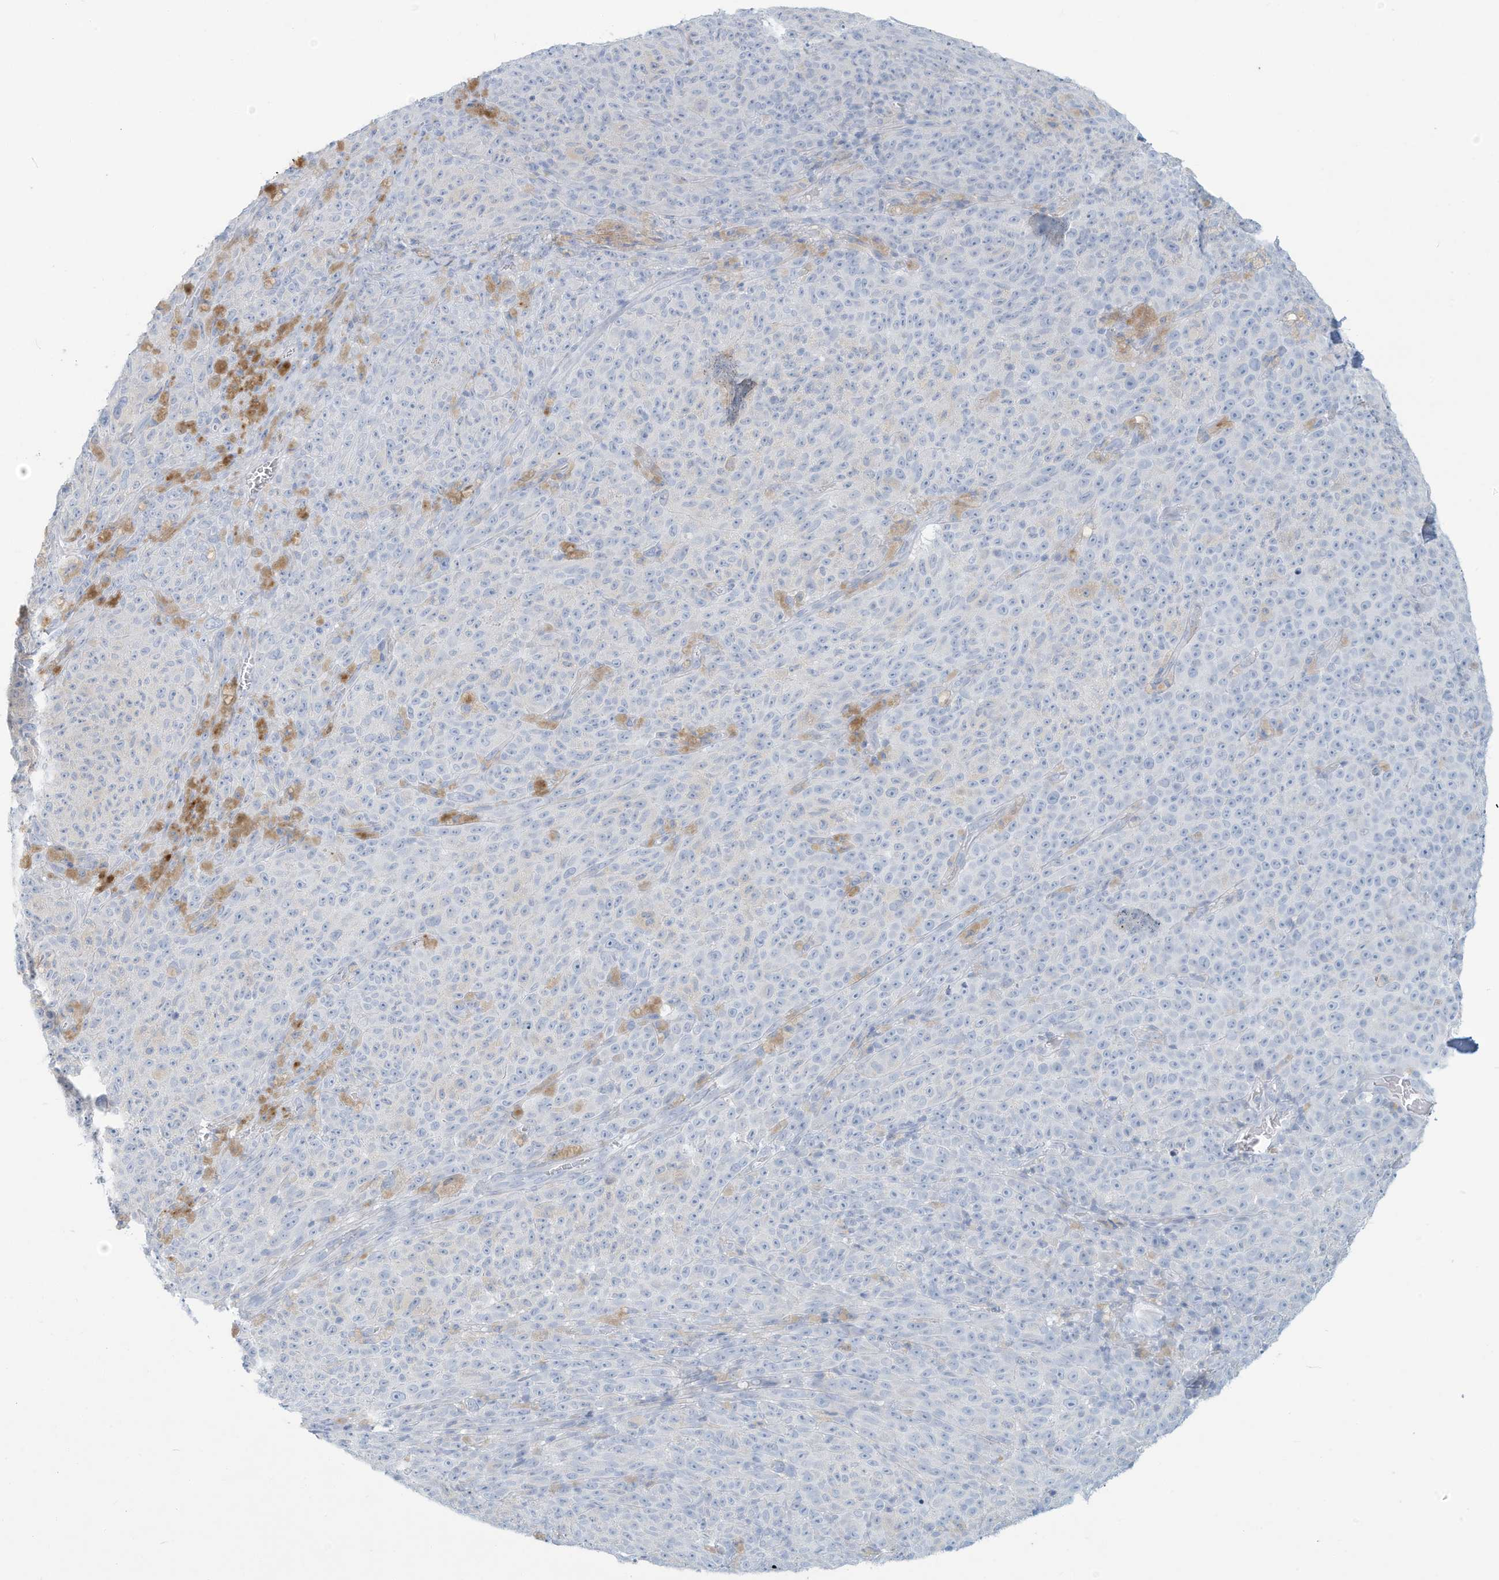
{"staining": {"intensity": "negative", "quantity": "none", "location": "none"}, "tissue": "melanoma", "cell_type": "Tumor cells", "image_type": "cancer", "snomed": [{"axis": "morphology", "description": "Malignant melanoma, NOS"}, {"axis": "topography", "description": "Skin"}], "caption": "IHC micrograph of neoplastic tissue: melanoma stained with DAB (3,3'-diaminobenzidine) exhibits no significant protein expression in tumor cells.", "gene": "ERI2", "patient": {"sex": "female", "age": 82}}